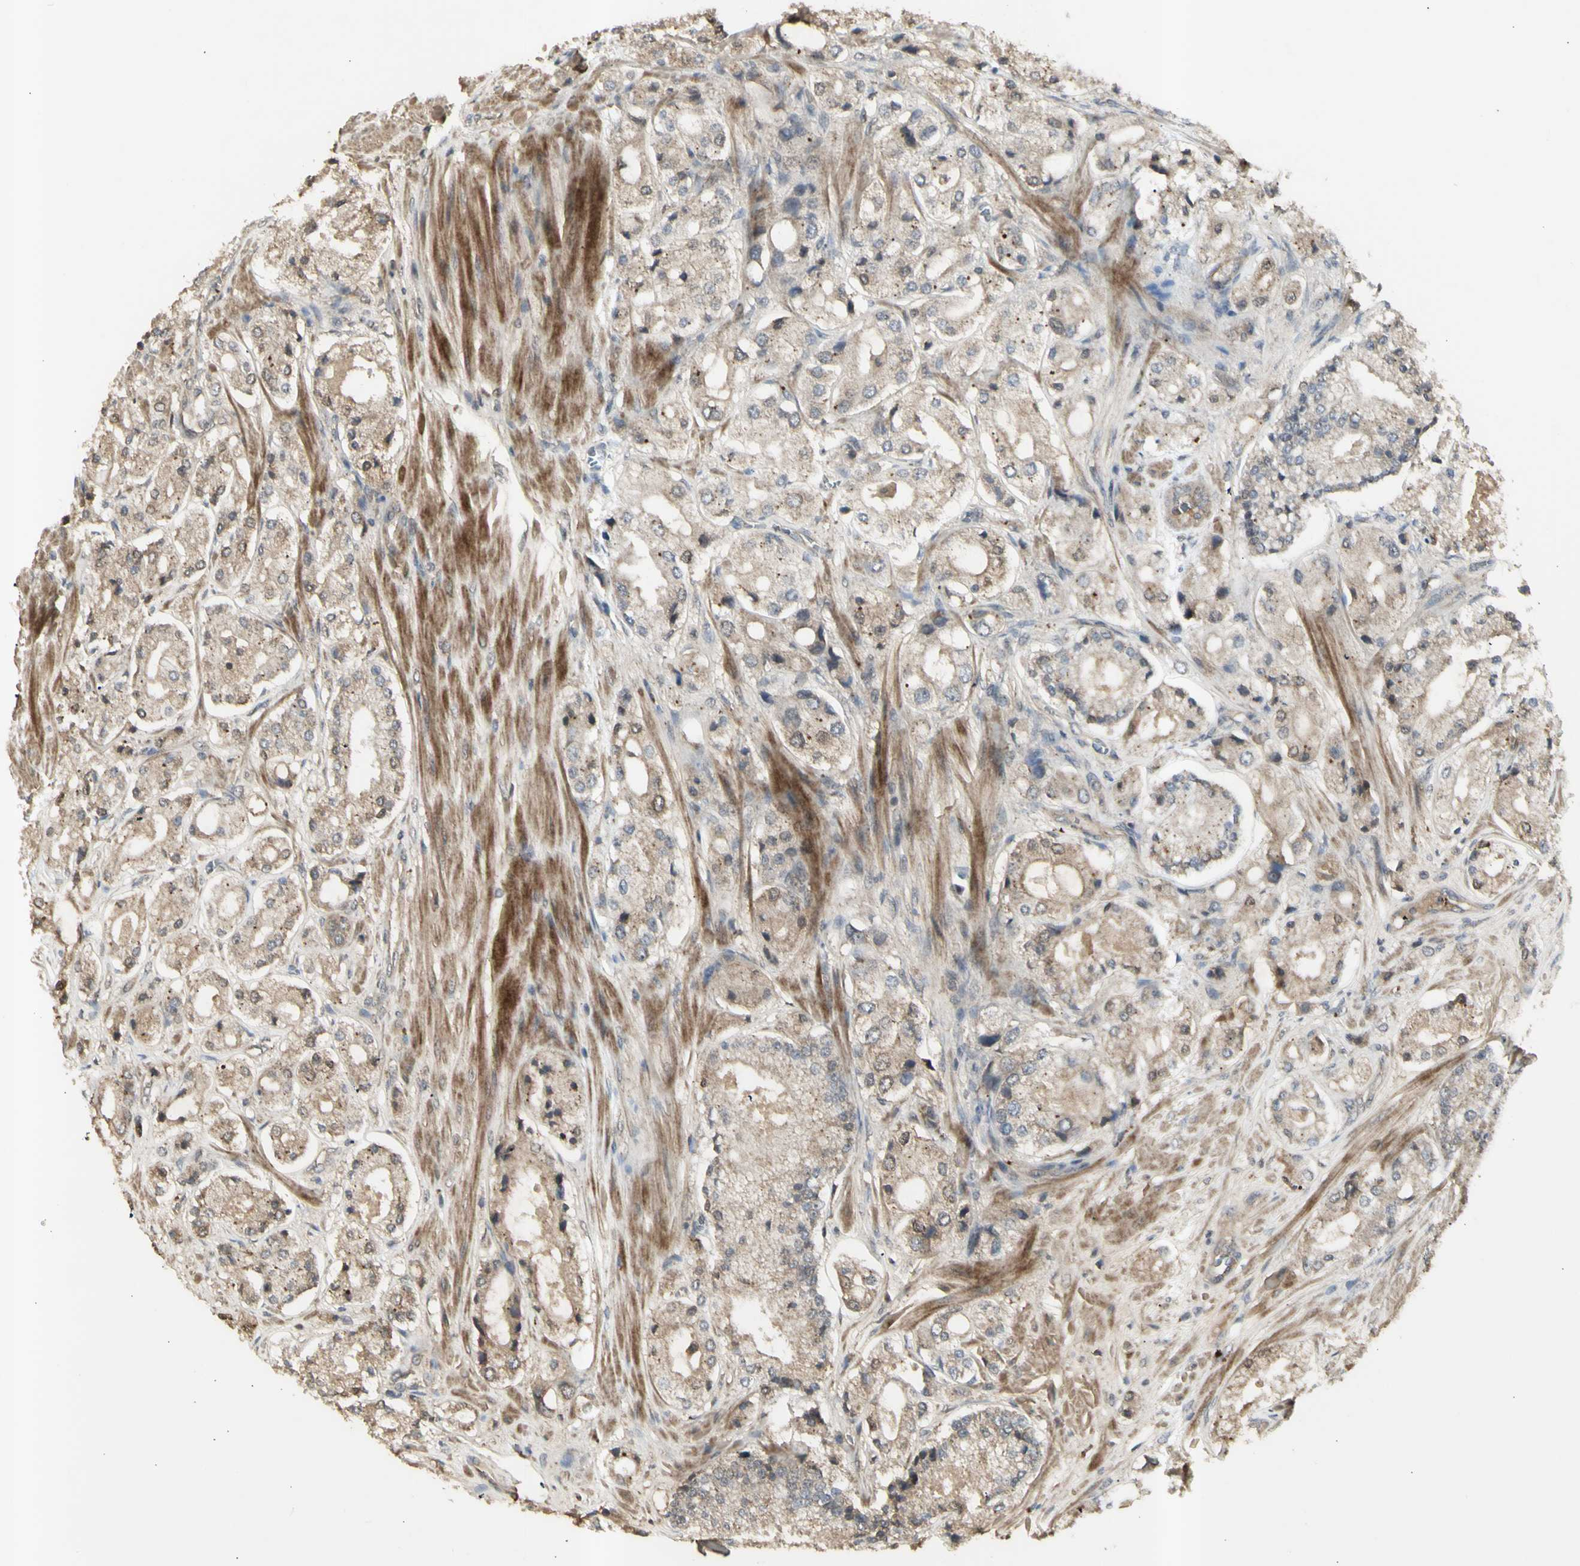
{"staining": {"intensity": "moderate", "quantity": ">75%", "location": "cytoplasmic/membranous"}, "tissue": "prostate cancer", "cell_type": "Tumor cells", "image_type": "cancer", "snomed": [{"axis": "morphology", "description": "Adenocarcinoma, High grade"}, {"axis": "topography", "description": "Prostate"}], "caption": "Adenocarcinoma (high-grade) (prostate) was stained to show a protein in brown. There is medium levels of moderate cytoplasmic/membranous positivity in approximately >75% of tumor cells. (DAB IHC with brightfield microscopy, high magnification).", "gene": "ALOX12", "patient": {"sex": "male", "age": 65}}